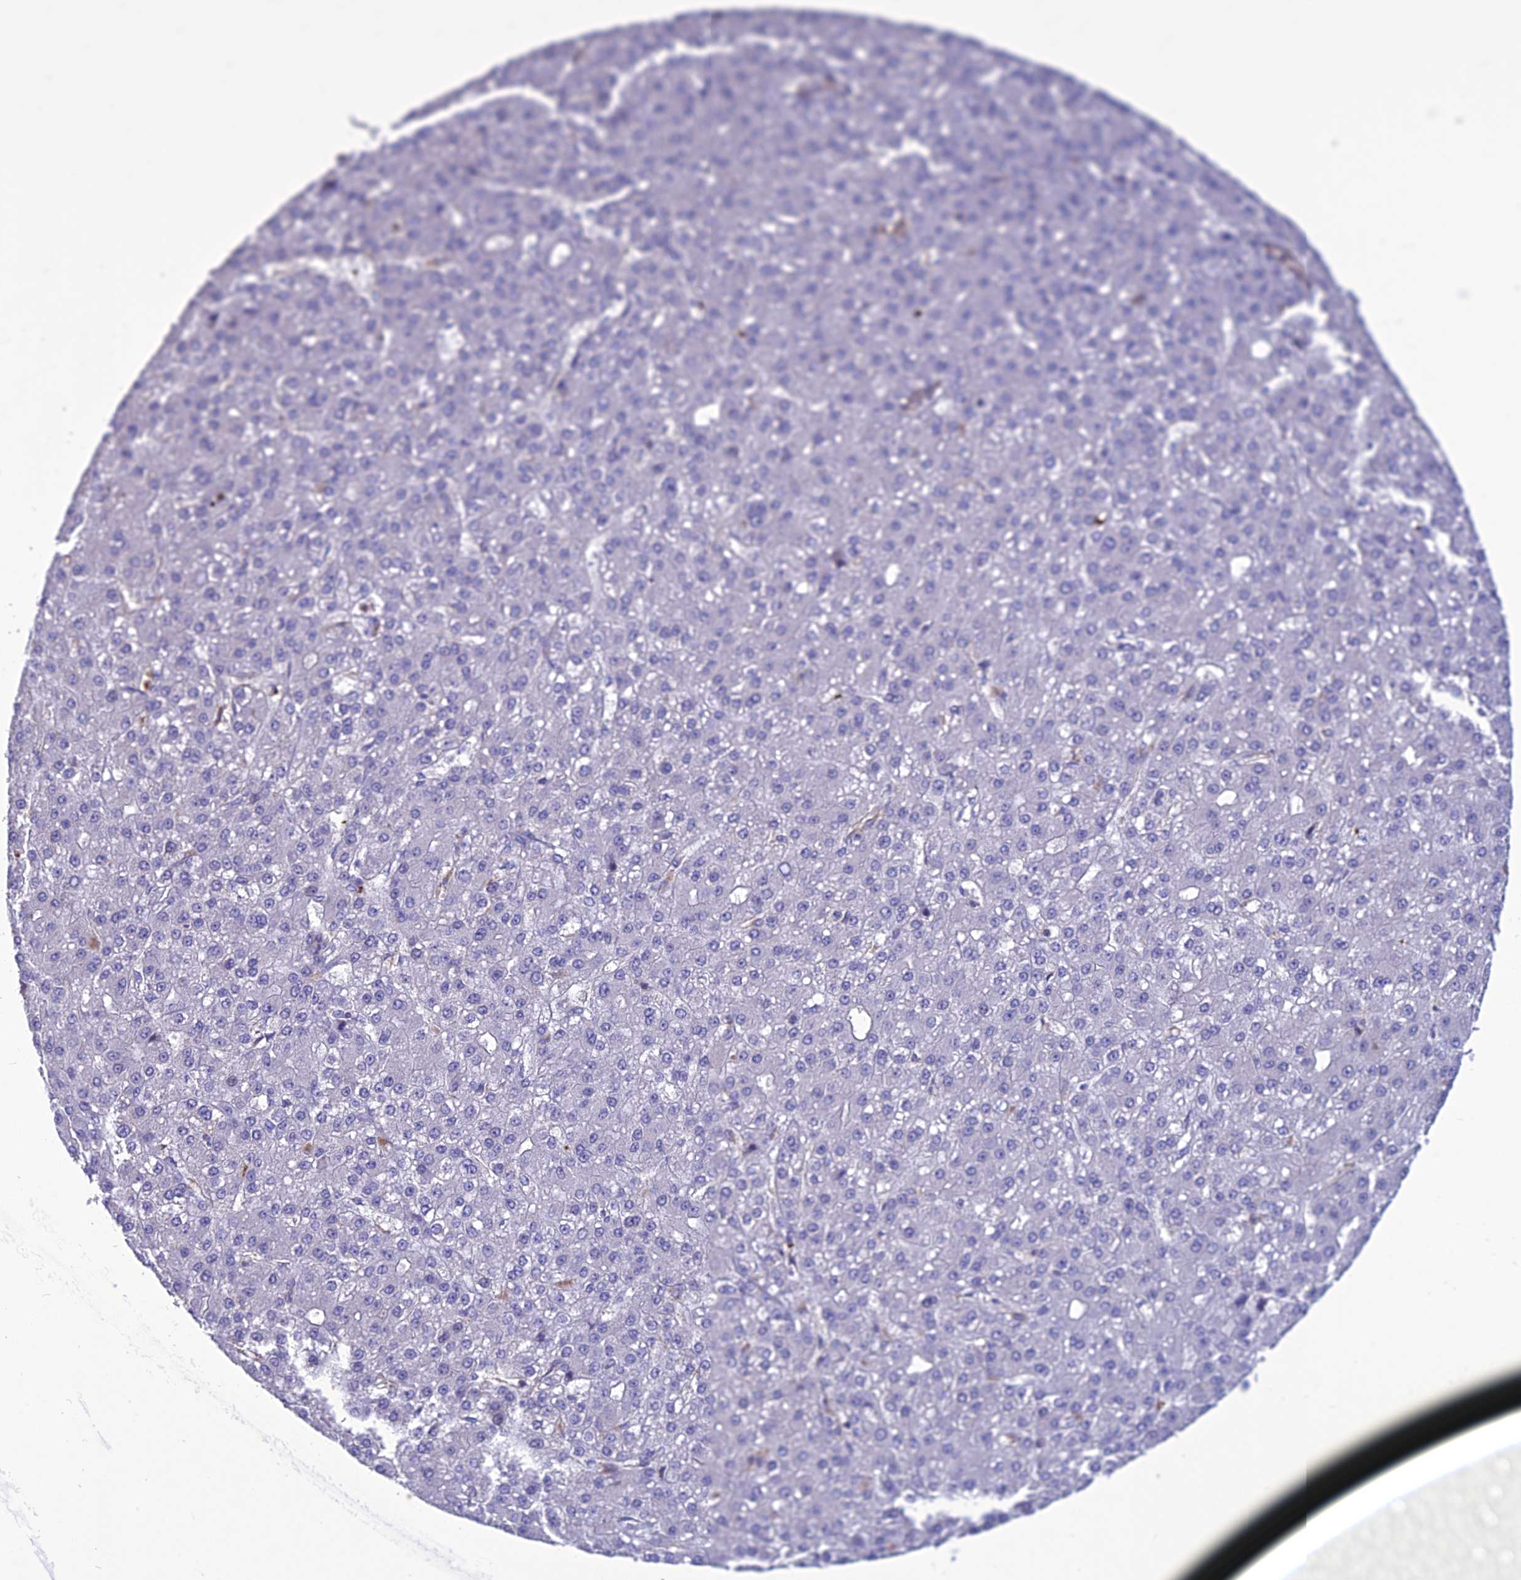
{"staining": {"intensity": "negative", "quantity": "none", "location": "none"}, "tissue": "liver cancer", "cell_type": "Tumor cells", "image_type": "cancer", "snomed": [{"axis": "morphology", "description": "Carcinoma, Hepatocellular, NOS"}, {"axis": "topography", "description": "Liver"}], "caption": "The micrograph displays no staining of tumor cells in liver cancer (hepatocellular carcinoma).", "gene": "PSMD11", "patient": {"sex": "male", "age": 67}}